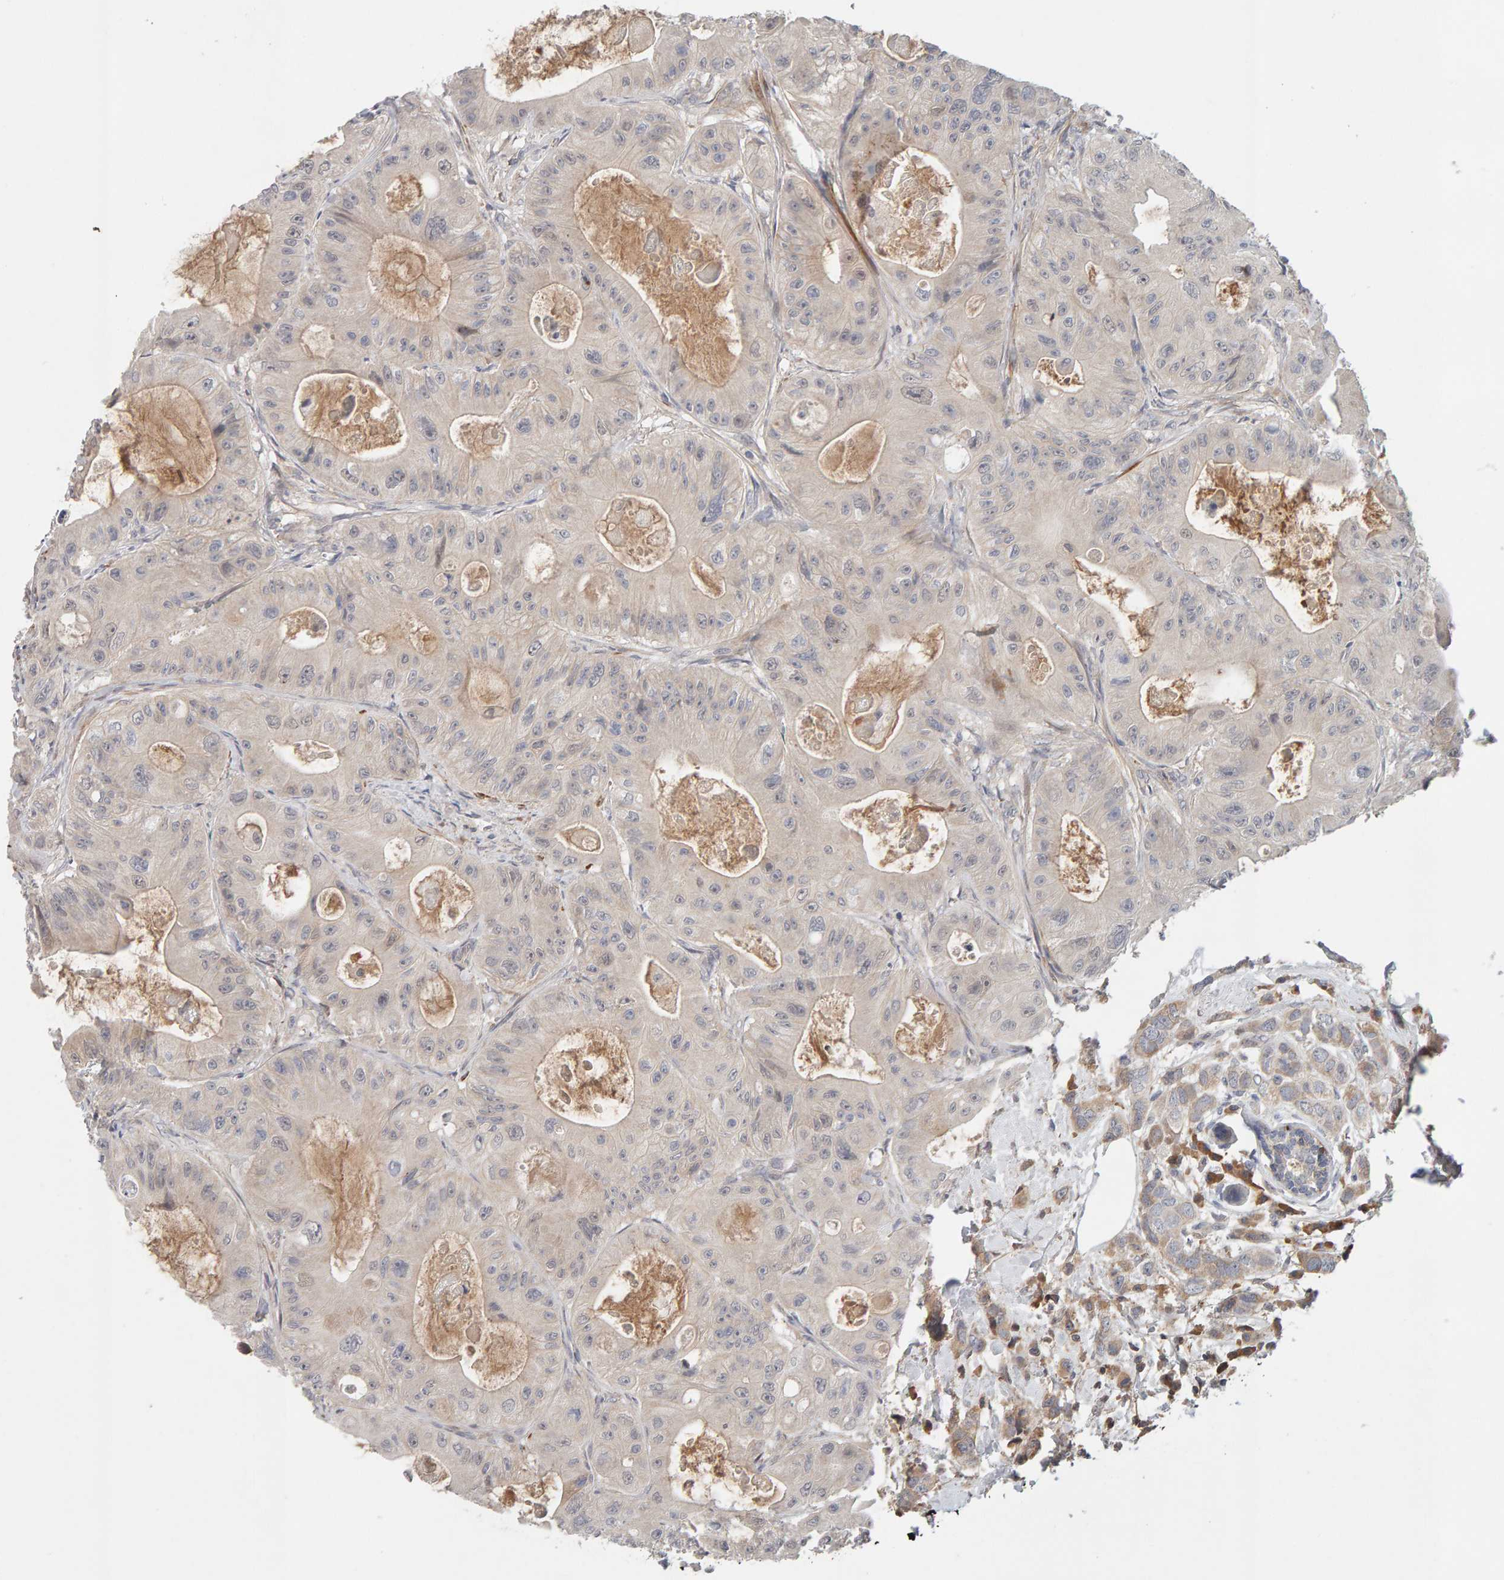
{"staining": {"intensity": "weak", "quantity": "<25%", "location": "cytoplasmic/membranous"}, "tissue": "colorectal cancer", "cell_type": "Tumor cells", "image_type": "cancer", "snomed": [{"axis": "morphology", "description": "Adenocarcinoma, NOS"}, {"axis": "topography", "description": "Colon"}], "caption": "Protein analysis of colorectal cancer shows no significant staining in tumor cells.", "gene": "NUDCD1", "patient": {"sex": "female", "age": 46}}